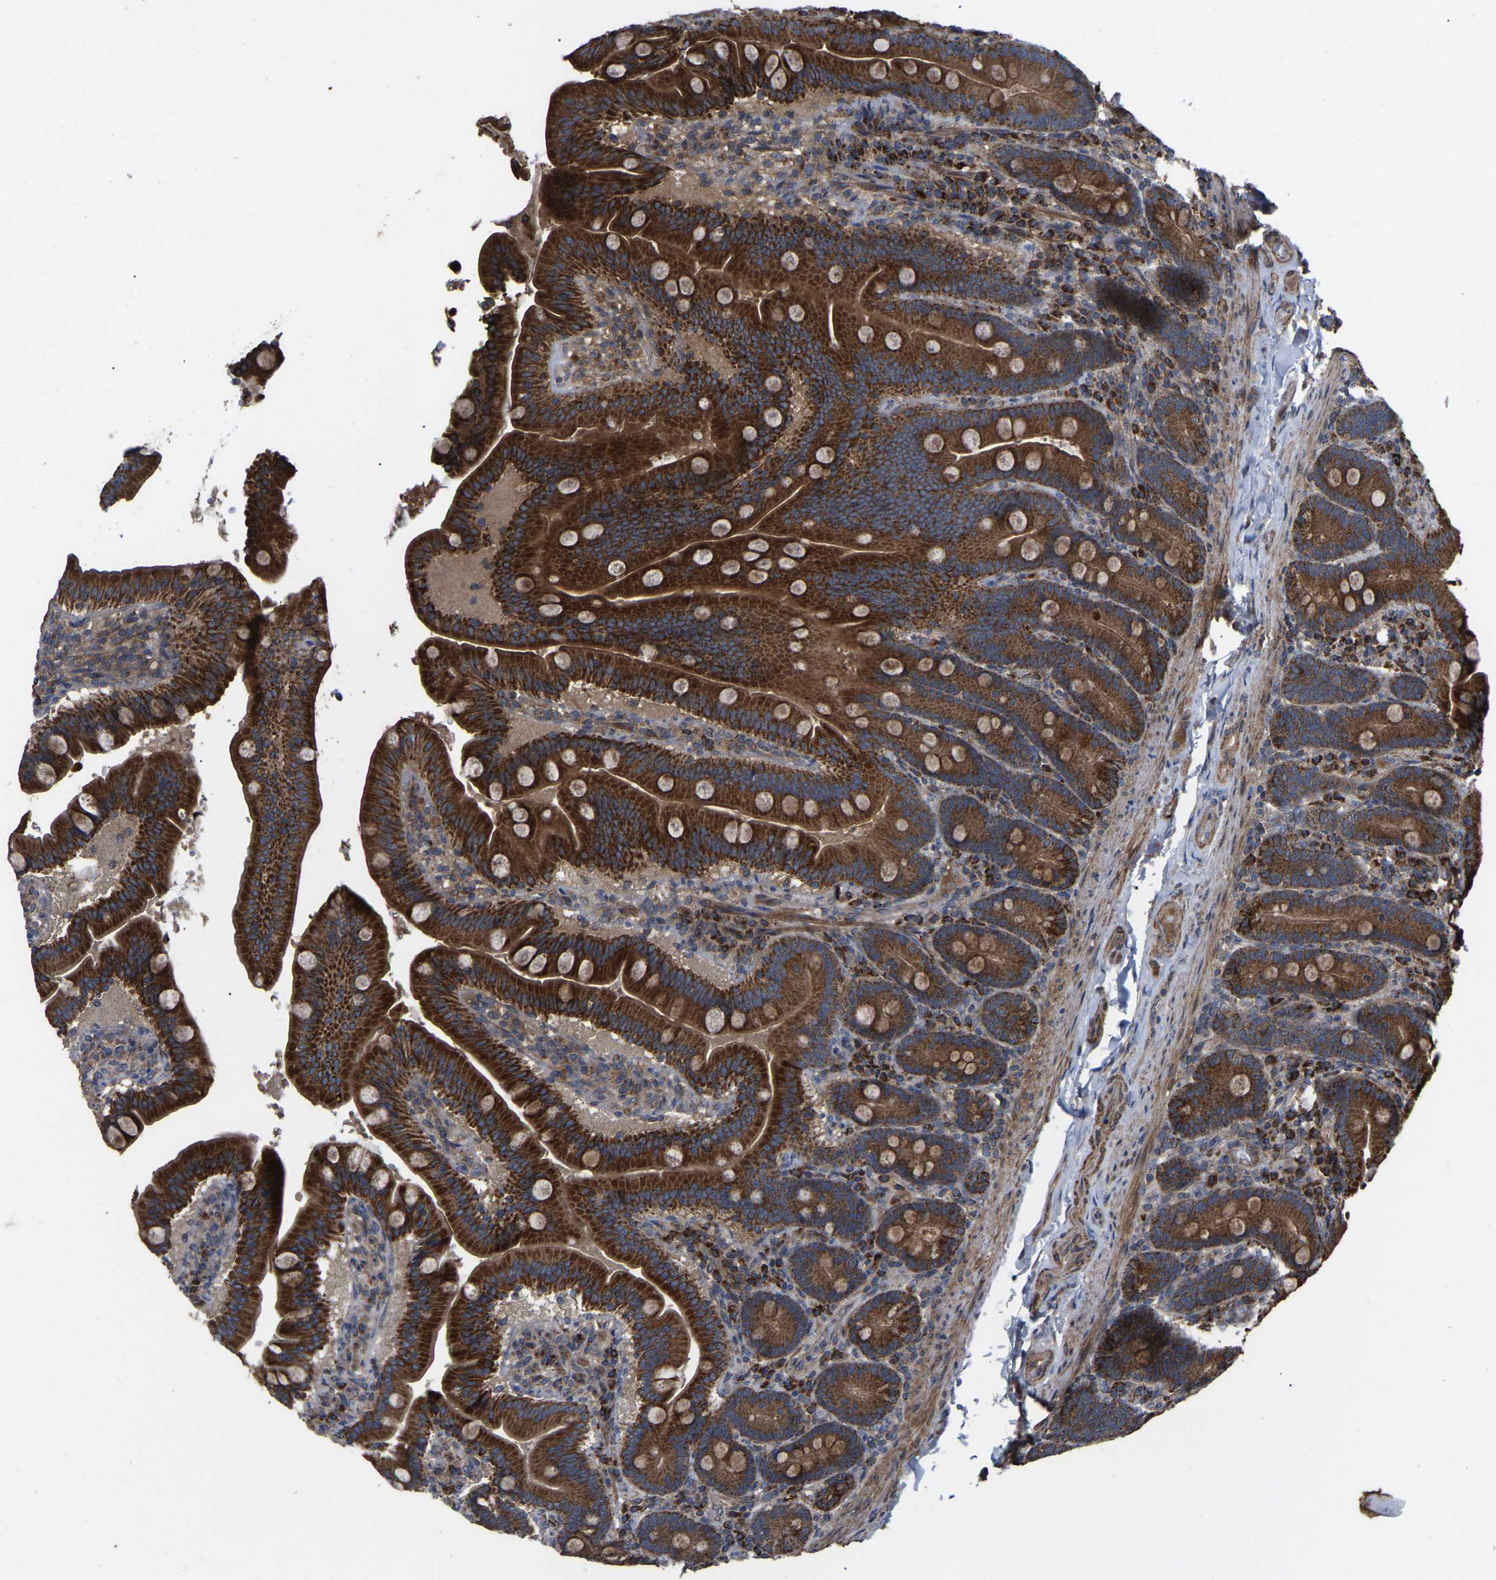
{"staining": {"intensity": "strong", "quantity": ">75%", "location": "cytoplasmic/membranous"}, "tissue": "duodenum", "cell_type": "Glandular cells", "image_type": "normal", "snomed": [{"axis": "morphology", "description": "Normal tissue, NOS"}, {"axis": "topography", "description": "Duodenum"}], "caption": "Protein staining of benign duodenum shows strong cytoplasmic/membranous expression in approximately >75% of glandular cells. Nuclei are stained in blue.", "gene": "GCC1", "patient": {"sex": "male", "age": 54}}